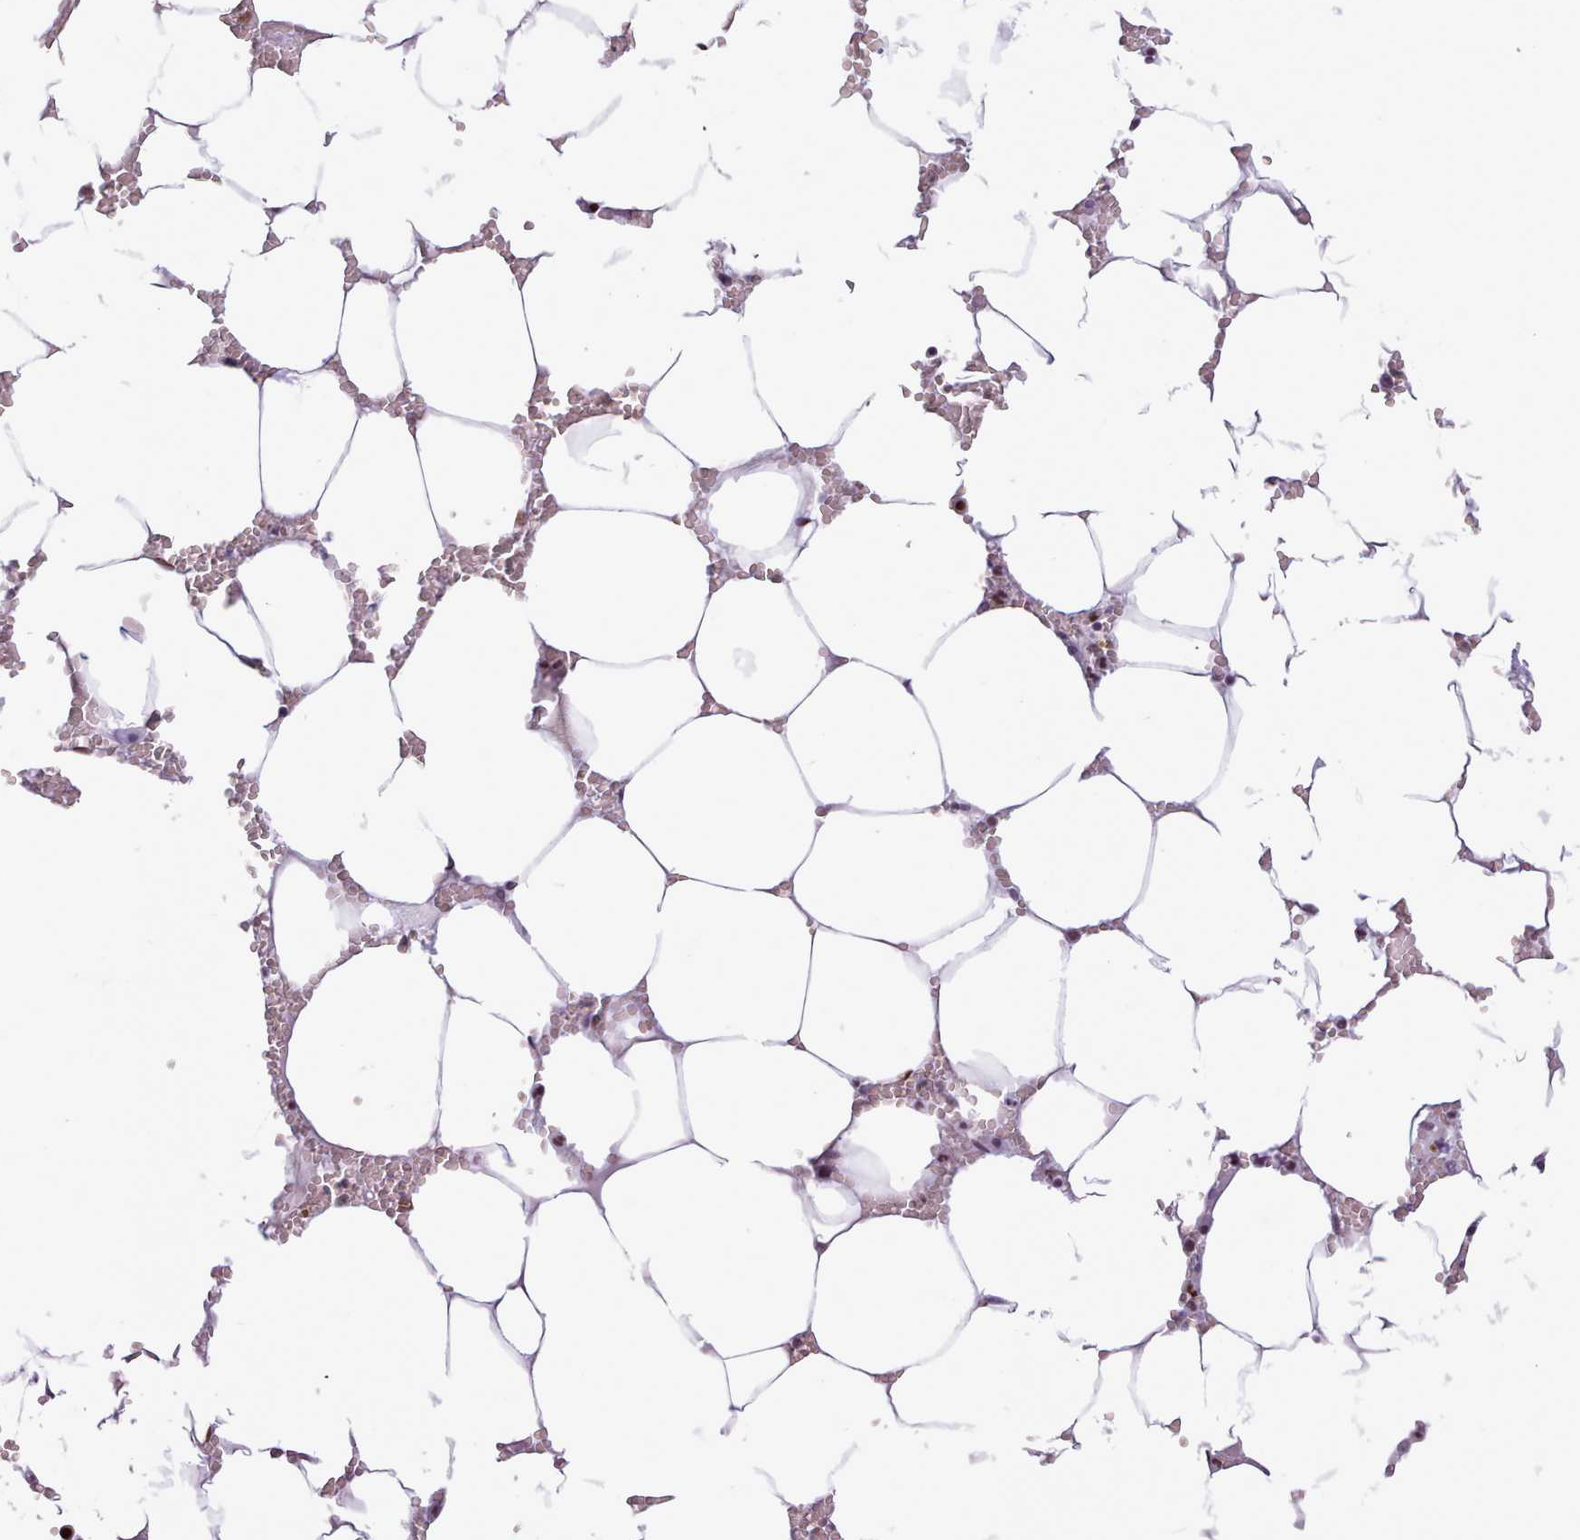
{"staining": {"intensity": "moderate", "quantity": "25%-75%", "location": "nuclear"}, "tissue": "bone marrow", "cell_type": "Hematopoietic cells", "image_type": "normal", "snomed": [{"axis": "morphology", "description": "Normal tissue, NOS"}, {"axis": "topography", "description": "Bone marrow"}], "caption": "Moderate nuclear protein positivity is present in about 25%-75% of hematopoietic cells in bone marrow.", "gene": "SRSF4", "patient": {"sex": "male", "age": 70}}